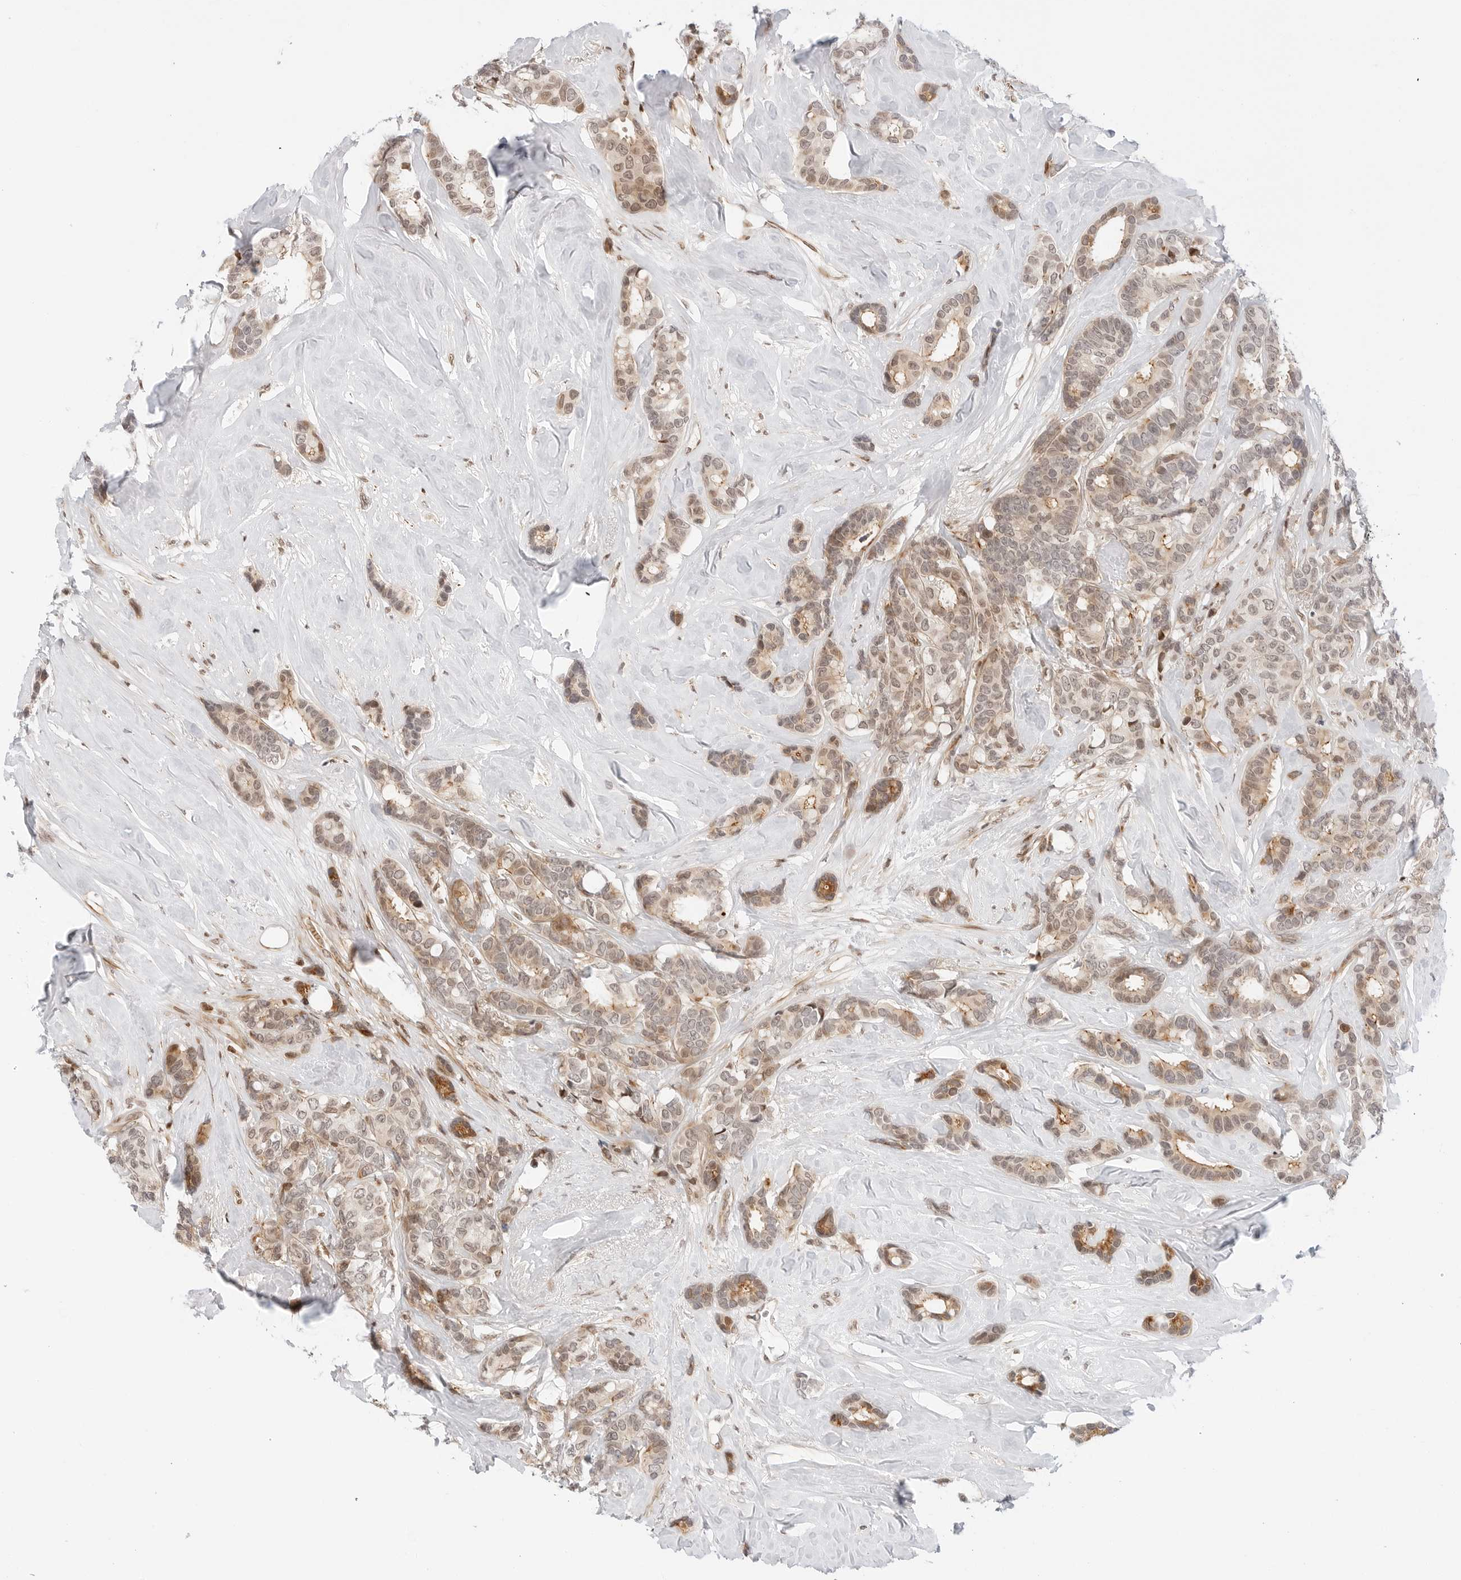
{"staining": {"intensity": "weak", "quantity": "25%-75%", "location": "cytoplasmic/membranous,nuclear"}, "tissue": "breast cancer", "cell_type": "Tumor cells", "image_type": "cancer", "snomed": [{"axis": "morphology", "description": "Duct carcinoma"}, {"axis": "topography", "description": "Breast"}], "caption": "Immunohistochemistry (IHC) image of invasive ductal carcinoma (breast) stained for a protein (brown), which reveals low levels of weak cytoplasmic/membranous and nuclear positivity in about 25%-75% of tumor cells.", "gene": "ZNF613", "patient": {"sex": "female", "age": 87}}